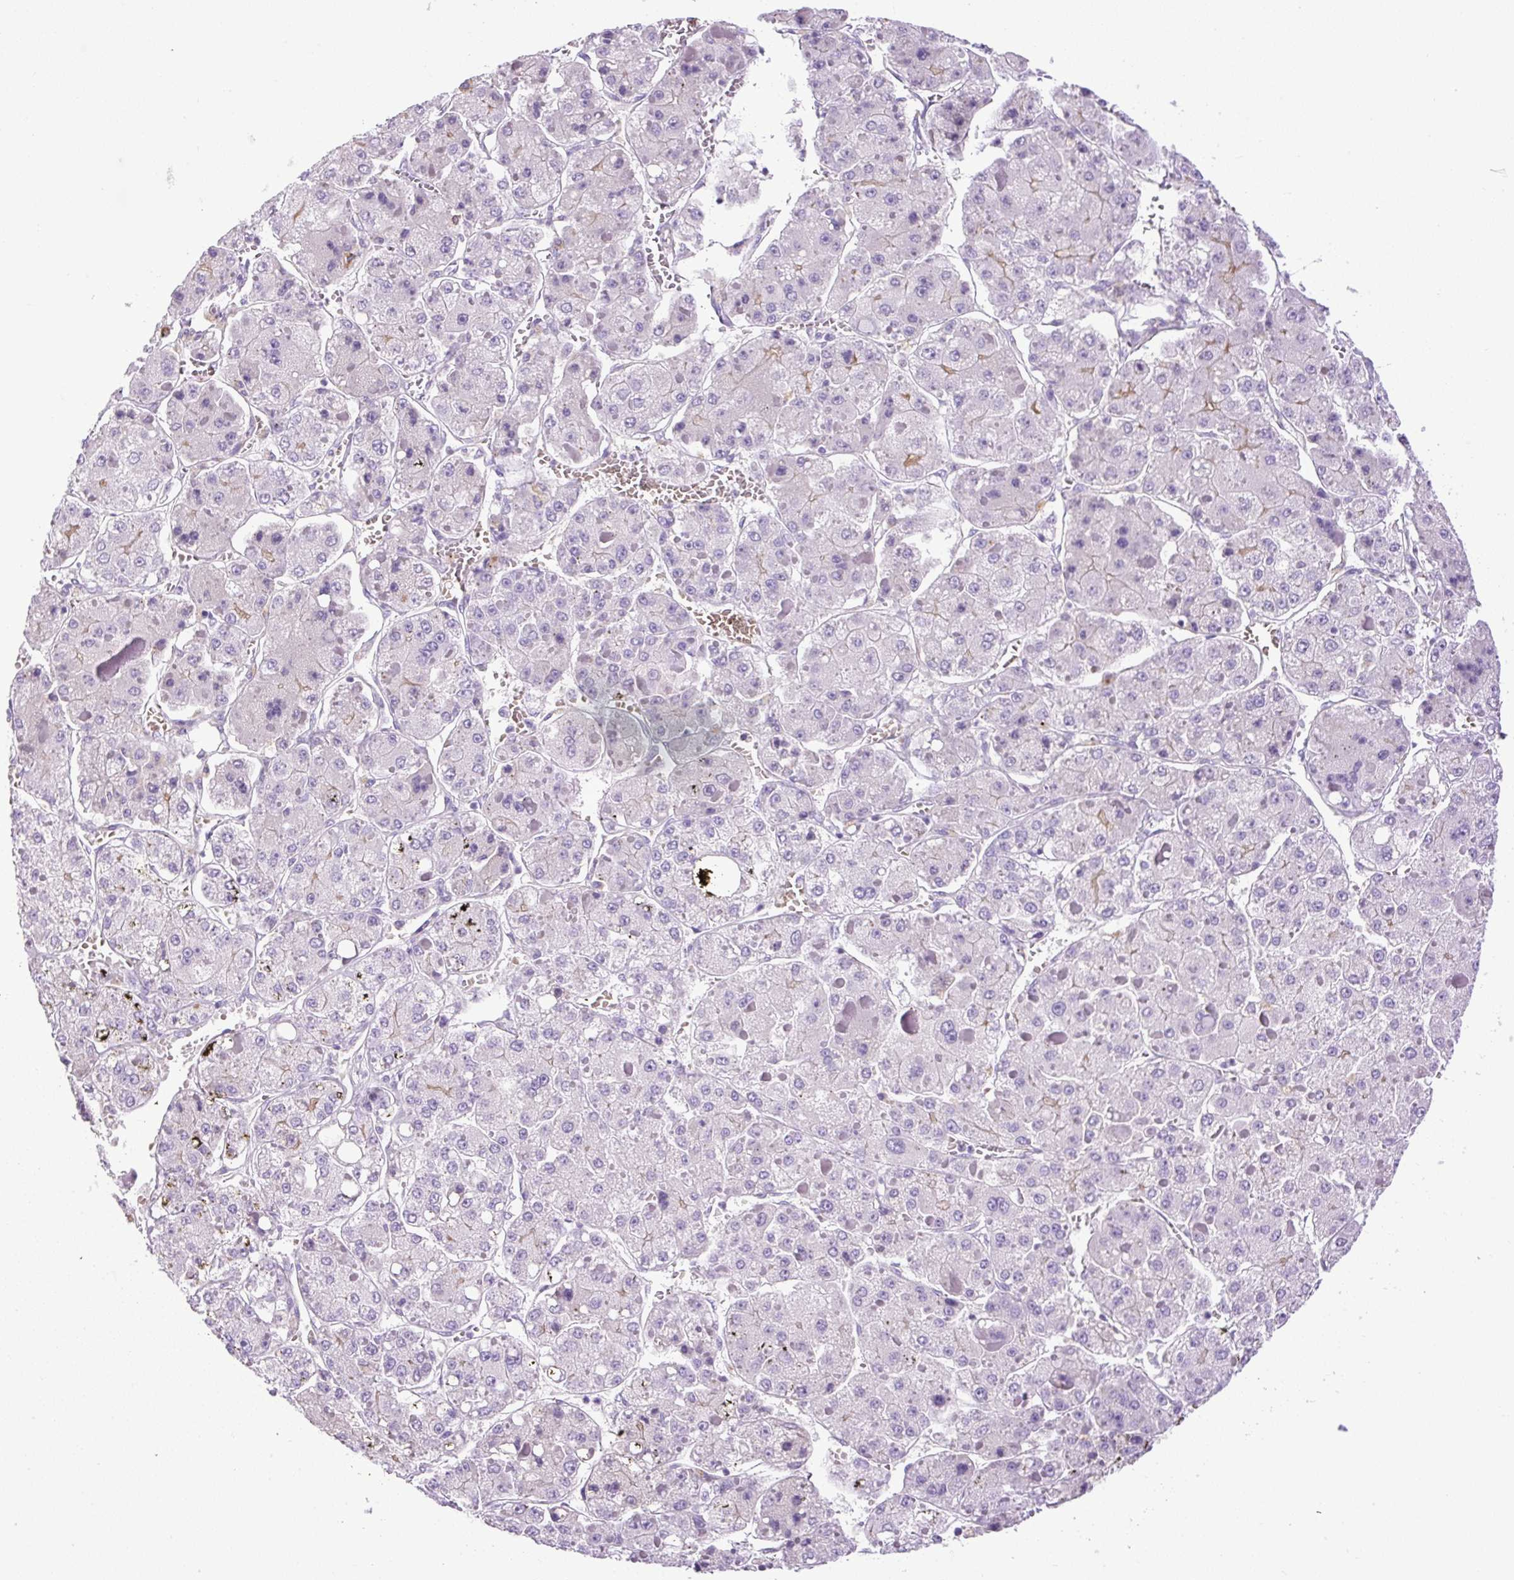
{"staining": {"intensity": "weak", "quantity": "<25%", "location": "cytoplasmic/membranous"}, "tissue": "liver cancer", "cell_type": "Tumor cells", "image_type": "cancer", "snomed": [{"axis": "morphology", "description": "Carcinoma, Hepatocellular, NOS"}, {"axis": "topography", "description": "Liver"}], "caption": "Photomicrograph shows no significant protein expression in tumor cells of liver cancer (hepatocellular carcinoma). (DAB immunohistochemistry (IHC), high magnification).", "gene": "VWA7", "patient": {"sex": "female", "age": 73}}